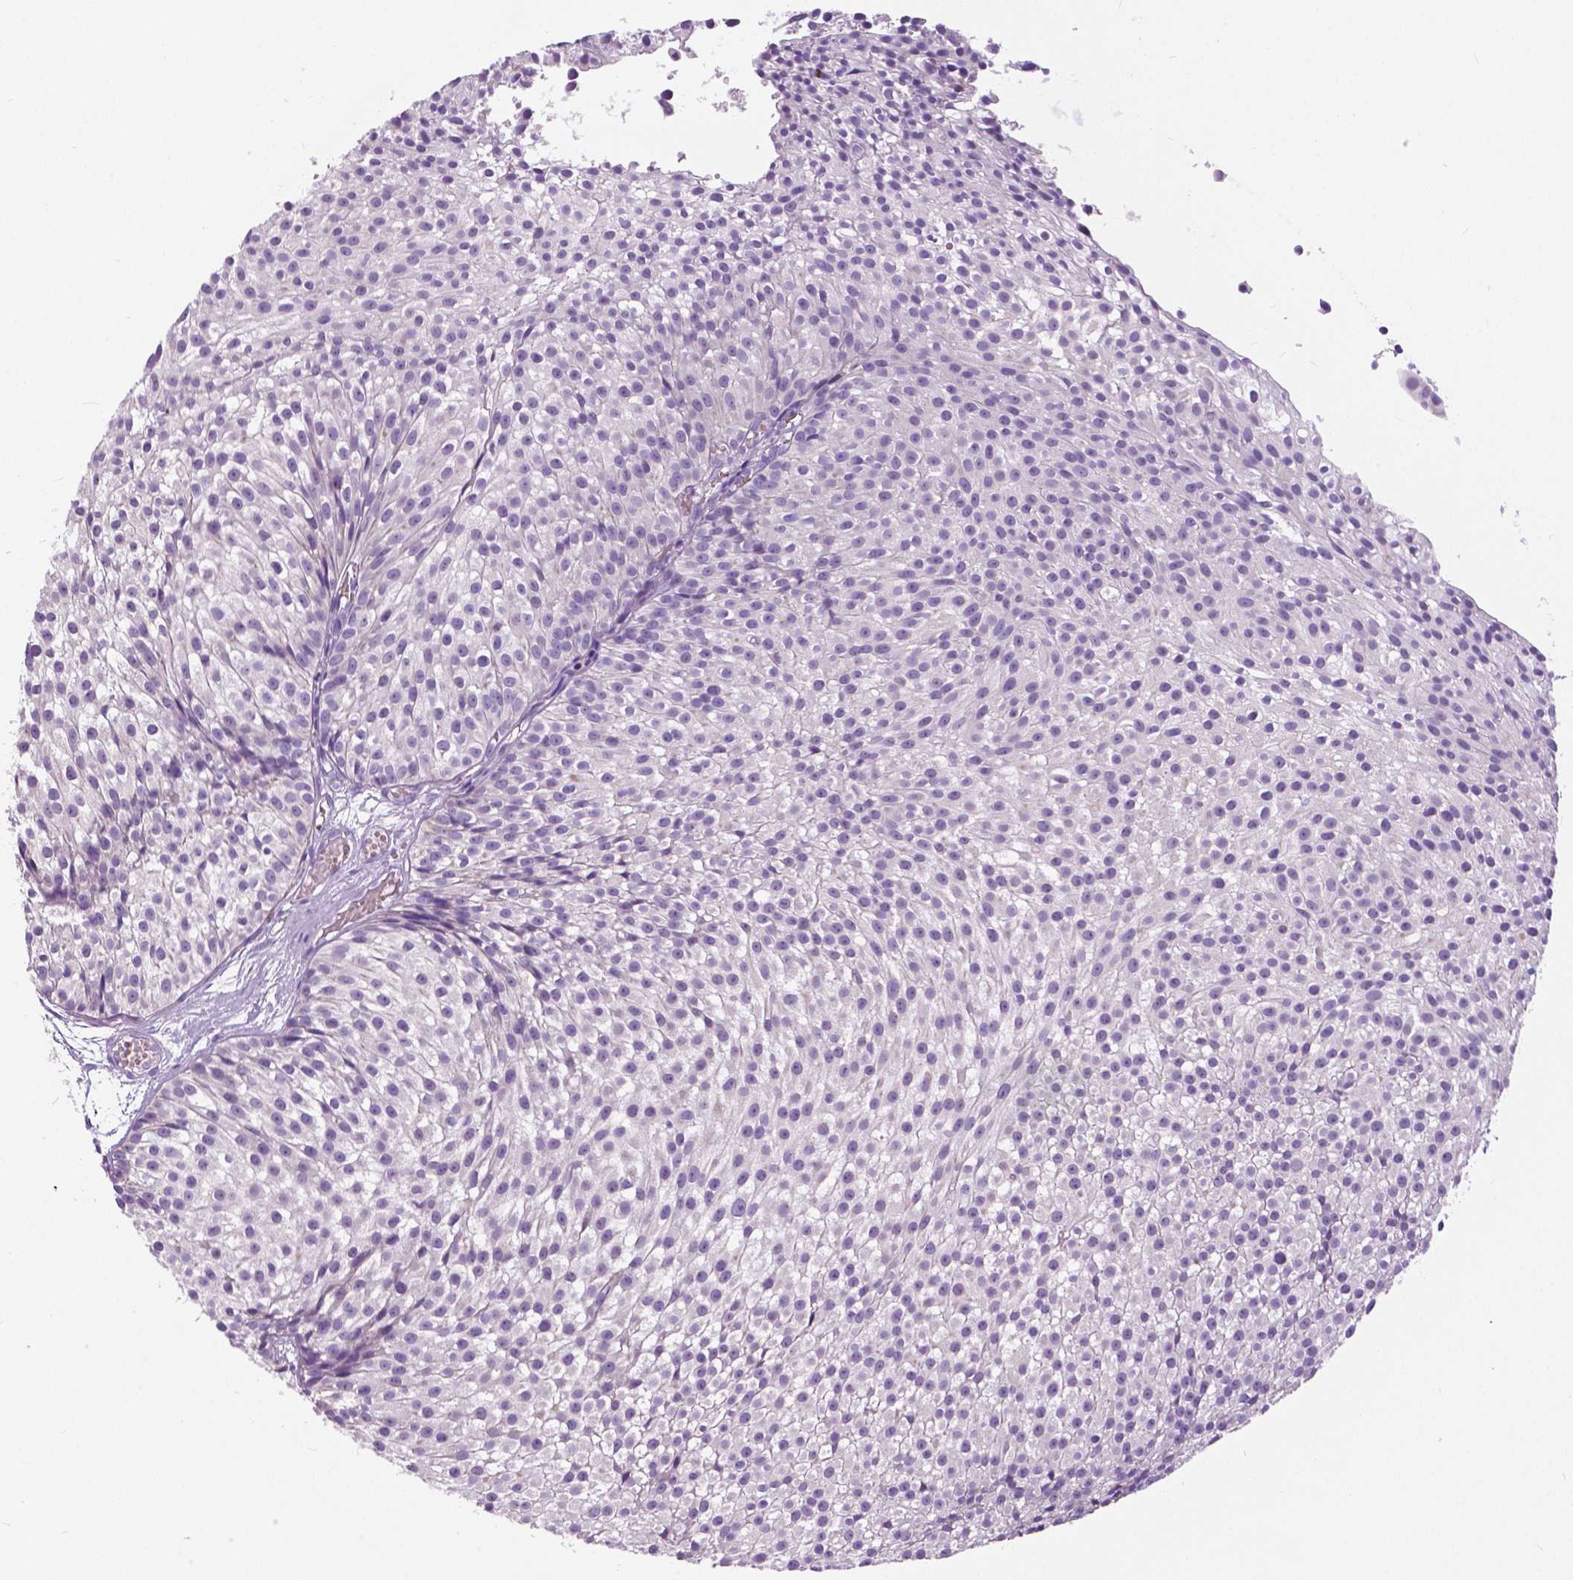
{"staining": {"intensity": "negative", "quantity": "none", "location": "none"}, "tissue": "urothelial cancer", "cell_type": "Tumor cells", "image_type": "cancer", "snomed": [{"axis": "morphology", "description": "Urothelial carcinoma, Low grade"}, {"axis": "topography", "description": "Urinary bladder"}], "caption": "This photomicrograph is of urothelial cancer stained with immunohistochemistry (IHC) to label a protein in brown with the nuclei are counter-stained blue. There is no staining in tumor cells.", "gene": "TP53TG5", "patient": {"sex": "male", "age": 63}}